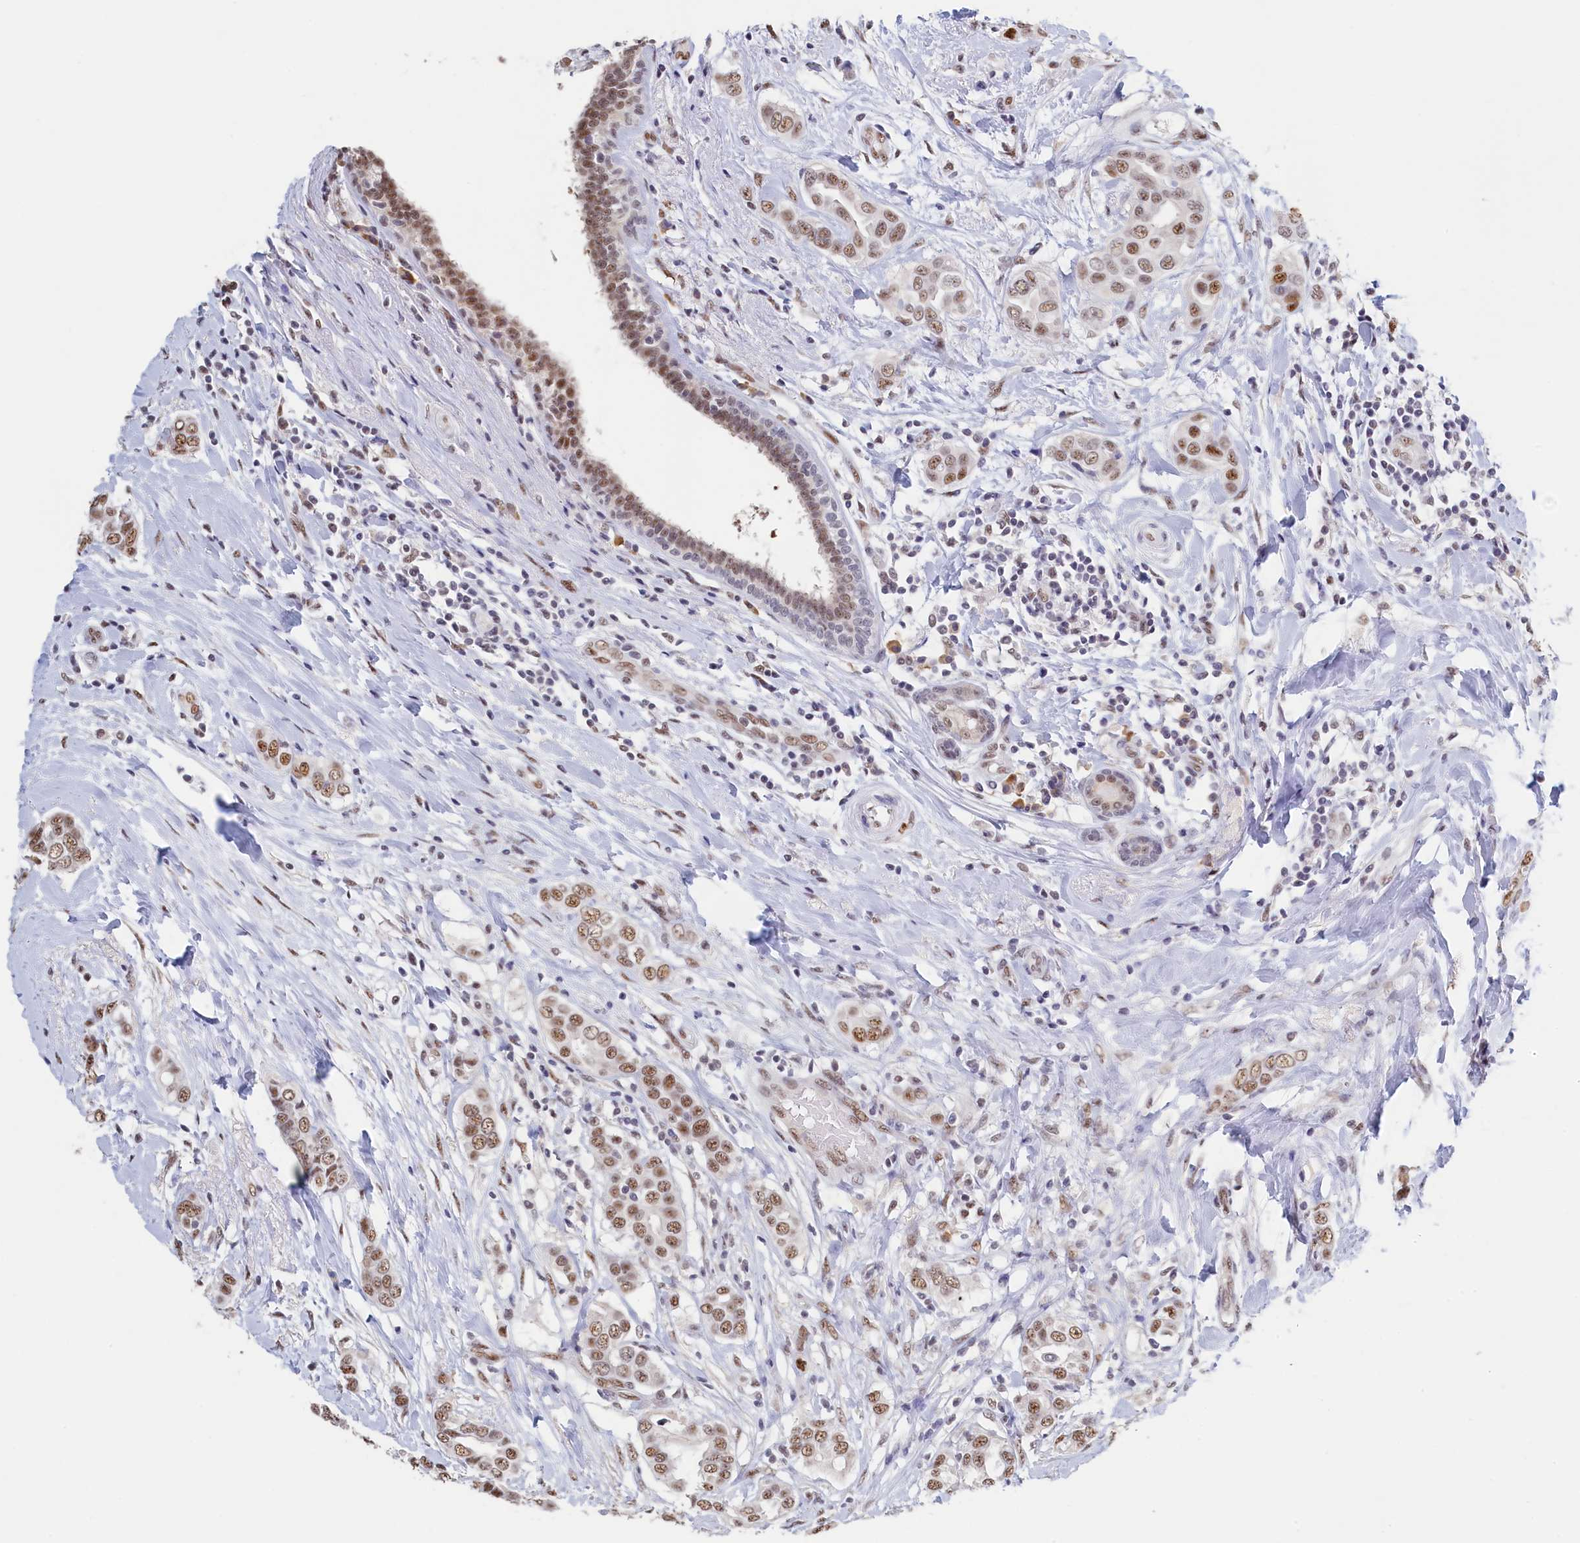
{"staining": {"intensity": "strong", "quantity": ">75%", "location": "nuclear"}, "tissue": "breast cancer", "cell_type": "Tumor cells", "image_type": "cancer", "snomed": [{"axis": "morphology", "description": "Lobular carcinoma"}, {"axis": "topography", "description": "Breast"}], "caption": "Immunohistochemical staining of human lobular carcinoma (breast) shows strong nuclear protein staining in about >75% of tumor cells.", "gene": "MOSPD3", "patient": {"sex": "female", "age": 51}}